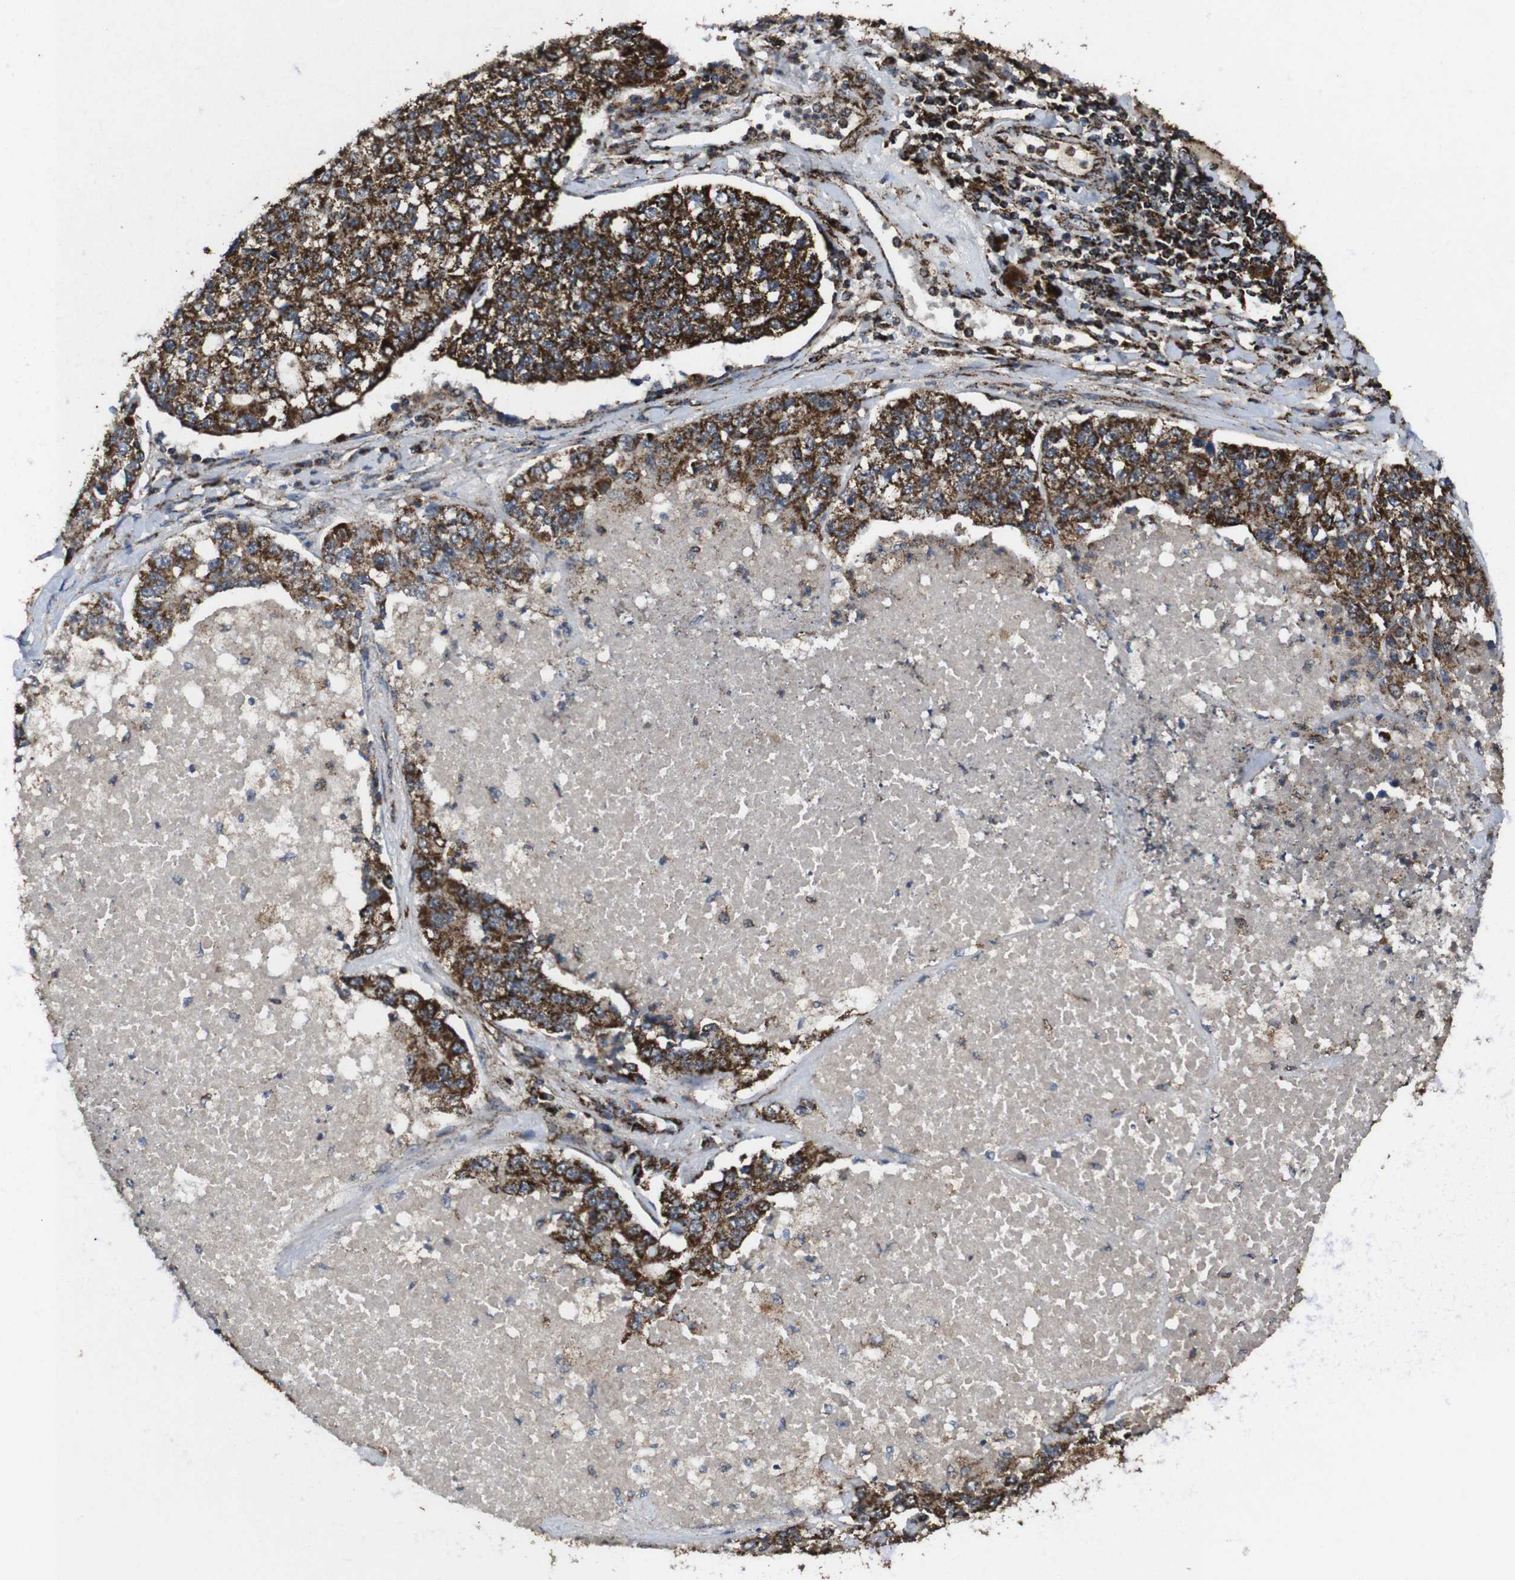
{"staining": {"intensity": "strong", "quantity": ">75%", "location": "cytoplasmic/membranous"}, "tissue": "lung cancer", "cell_type": "Tumor cells", "image_type": "cancer", "snomed": [{"axis": "morphology", "description": "Adenocarcinoma, NOS"}, {"axis": "topography", "description": "Lung"}], "caption": "Immunohistochemical staining of human lung adenocarcinoma shows strong cytoplasmic/membranous protein positivity in approximately >75% of tumor cells.", "gene": "ATP5F1A", "patient": {"sex": "male", "age": 49}}